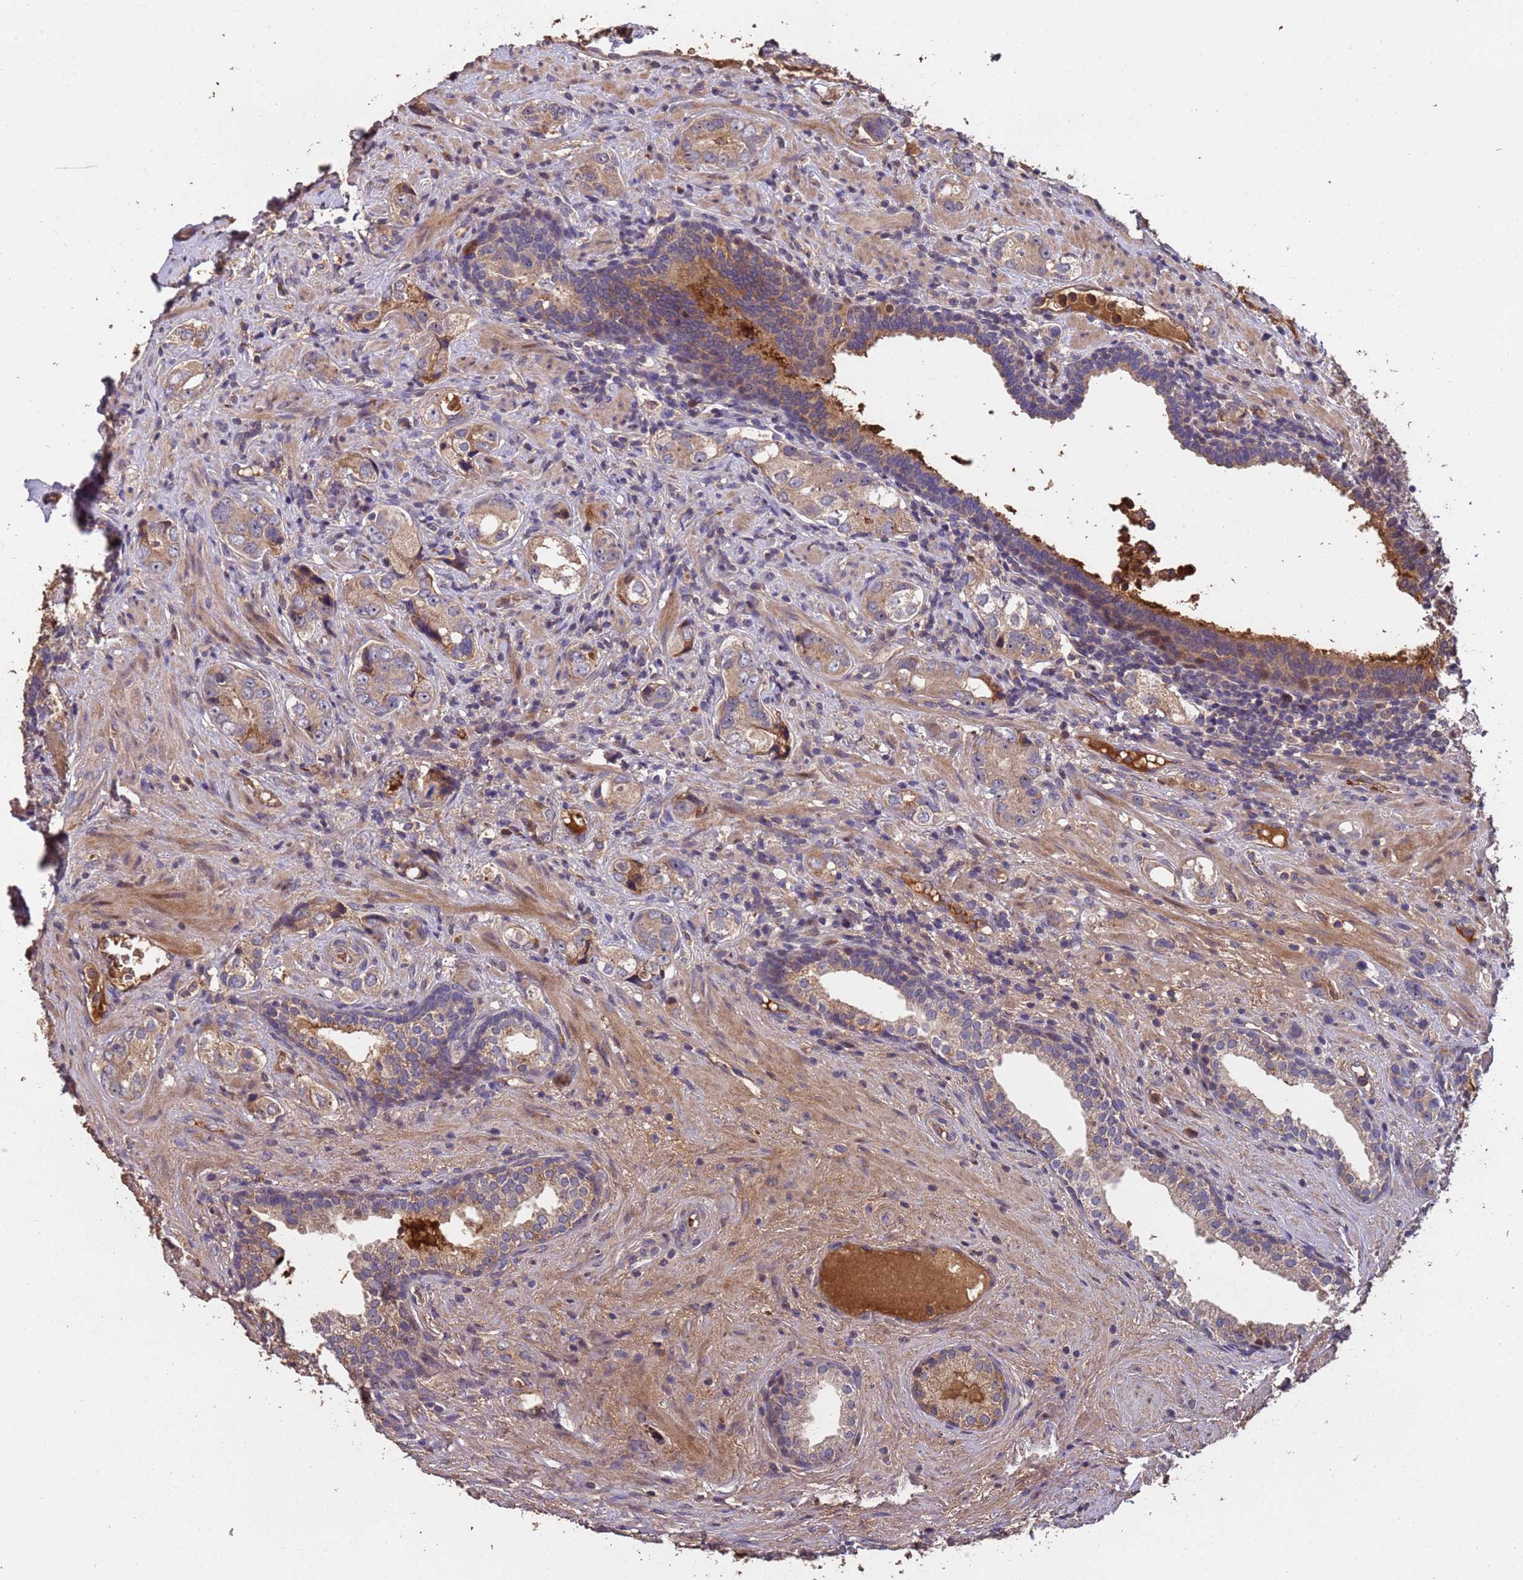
{"staining": {"intensity": "weak", "quantity": ">75%", "location": "cytoplasmic/membranous"}, "tissue": "prostate cancer", "cell_type": "Tumor cells", "image_type": "cancer", "snomed": [{"axis": "morphology", "description": "Adenocarcinoma, High grade"}, {"axis": "topography", "description": "Prostate"}], "caption": "IHC of prostate cancer demonstrates low levels of weak cytoplasmic/membranous staining in approximately >75% of tumor cells.", "gene": "CCDC184", "patient": {"sex": "male", "age": 63}}